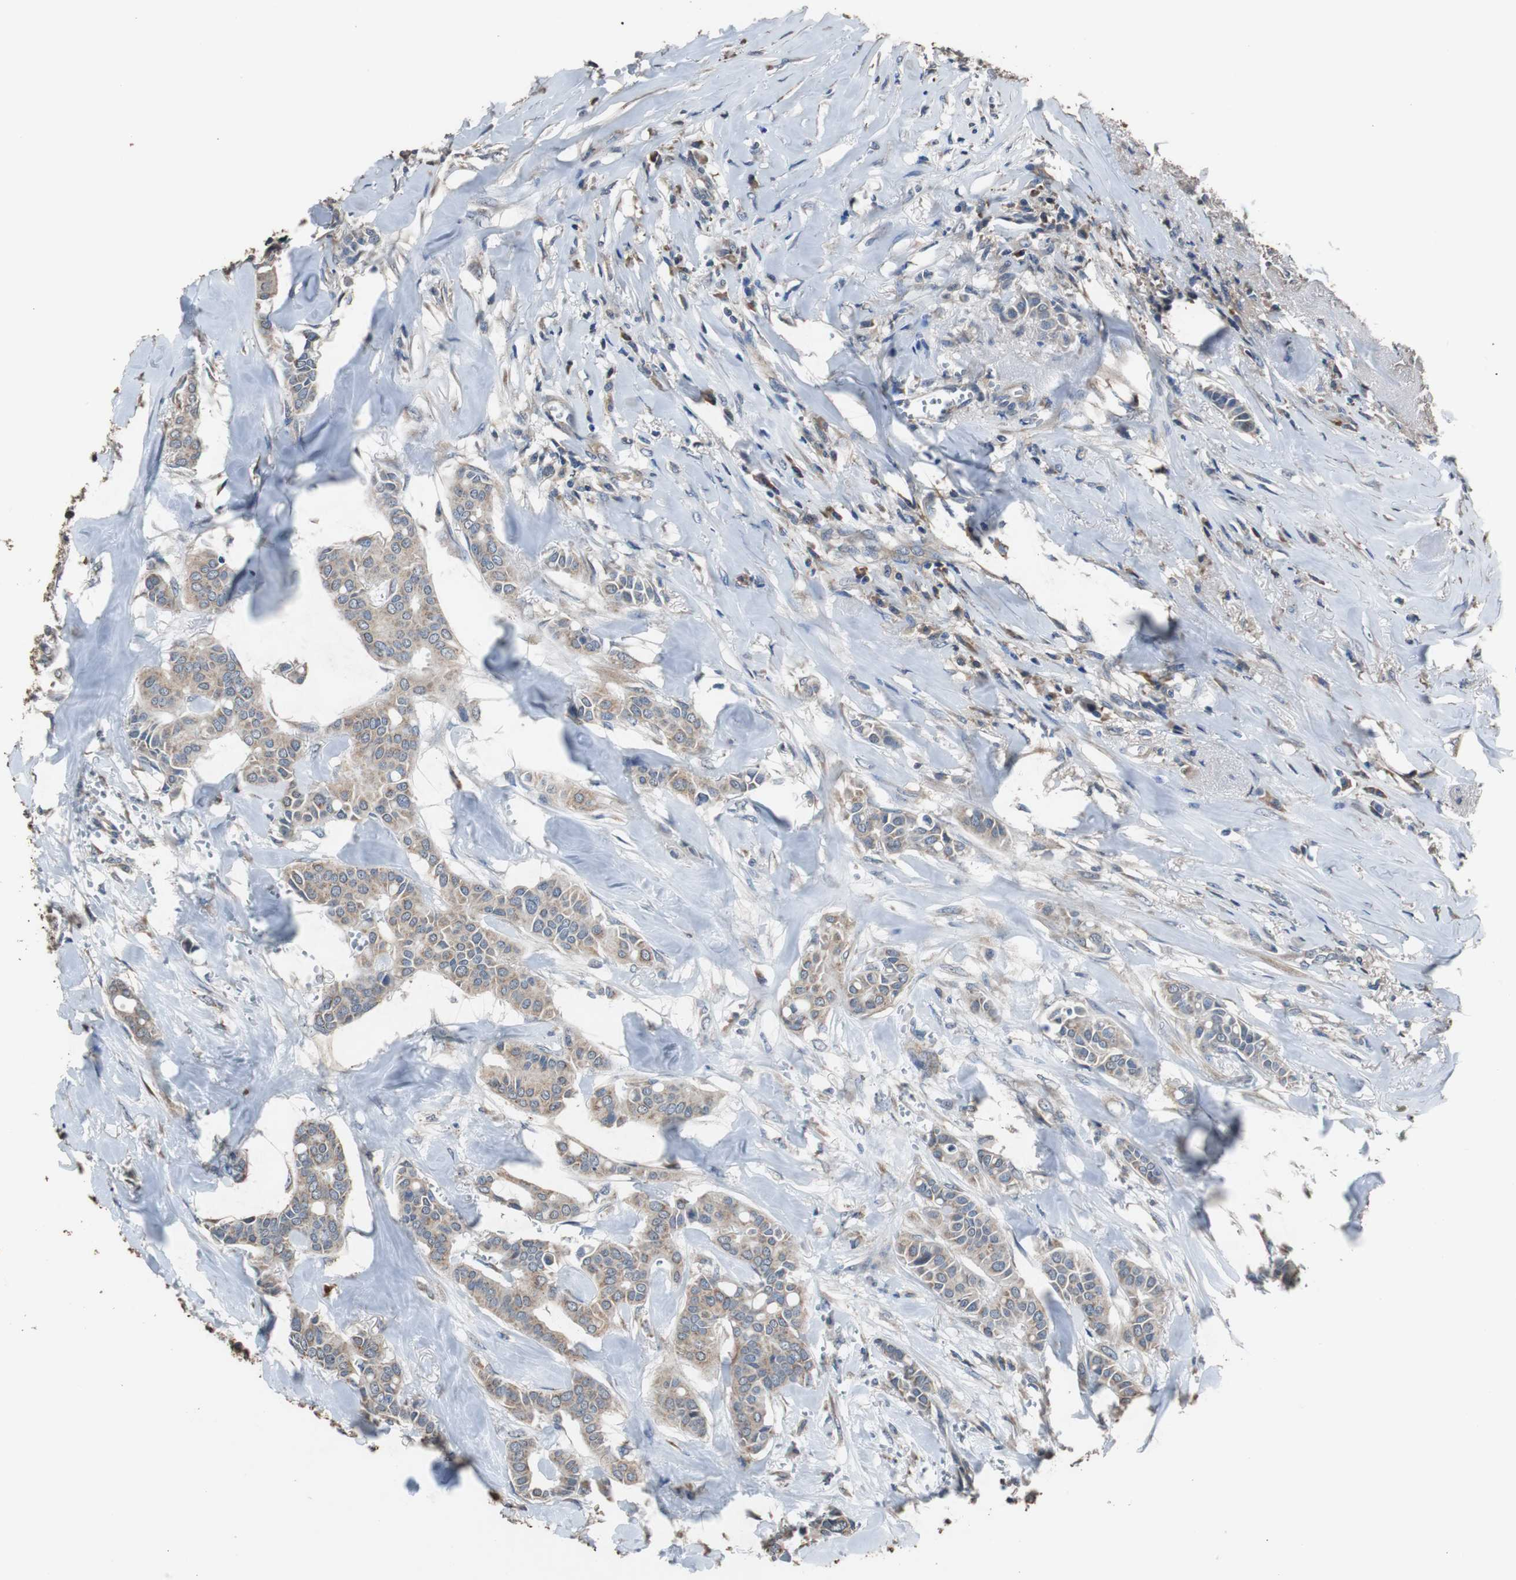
{"staining": {"intensity": "weak", "quantity": ">75%", "location": "cytoplasmic/membranous"}, "tissue": "head and neck cancer", "cell_type": "Tumor cells", "image_type": "cancer", "snomed": [{"axis": "morphology", "description": "Adenocarcinoma, NOS"}, {"axis": "topography", "description": "Salivary gland"}, {"axis": "topography", "description": "Head-Neck"}], "caption": "Head and neck cancer stained for a protein (brown) exhibits weak cytoplasmic/membranous positive positivity in approximately >75% of tumor cells.", "gene": "SCIMP", "patient": {"sex": "female", "age": 59}}